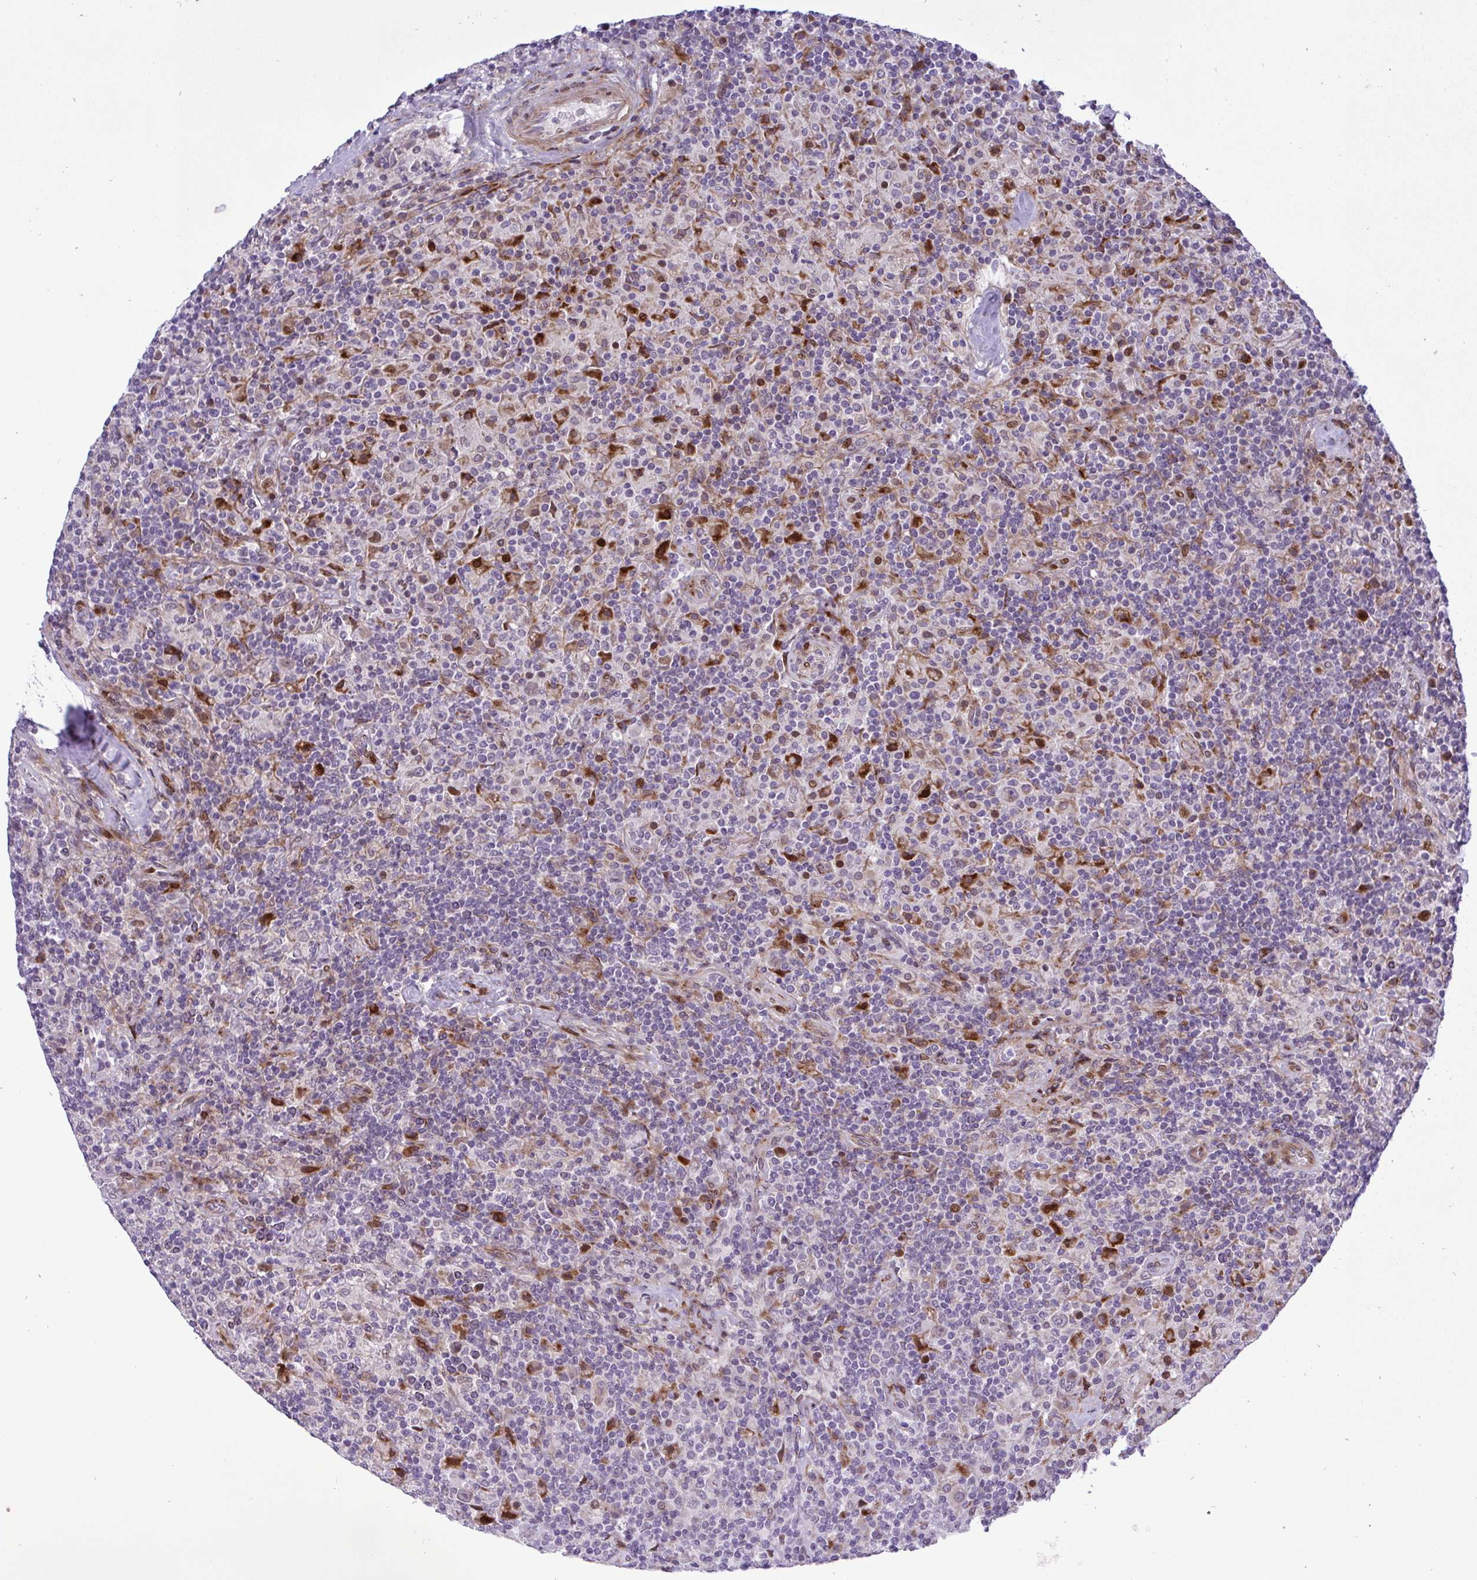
{"staining": {"intensity": "negative", "quantity": "none", "location": "none"}, "tissue": "lymphoma", "cell_type": "Tumor cells", "image_type": "cancer", "snomed": [{"axis": "morphology", "description": "Hodgkin's disease, NOS"}, {"axis": "topography", "description": "Lymph node"}], "caption": "Micrograph shows no significant protein positivity in tumor cells of lymphoma.", "gene": "CASTOR2", "patient": {"sex": "male", "age": 70}}